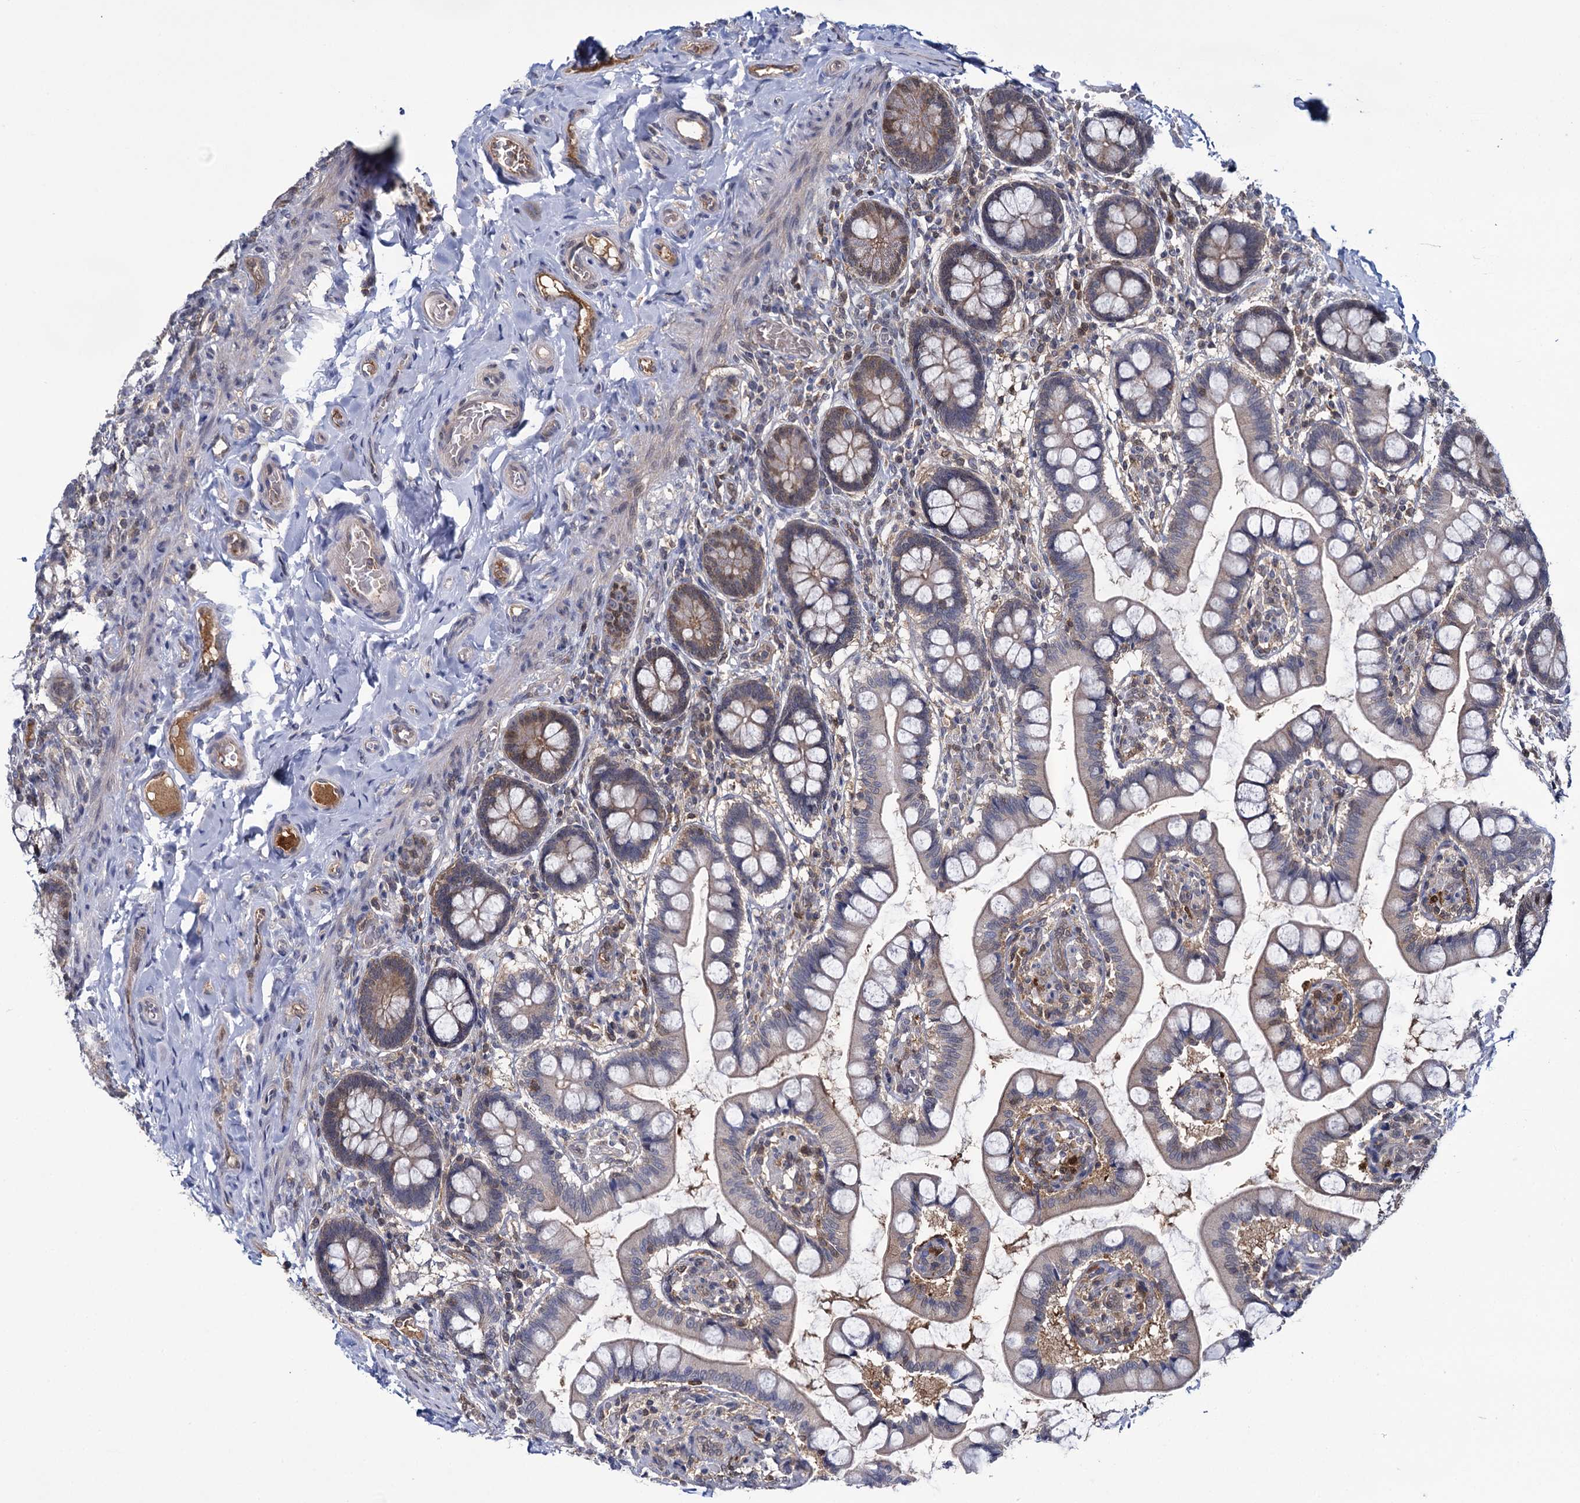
{"staining": {"intensity": "moderate", "quantity": "25%-75%", "location": "cytoplasmic/membranous"}, "tissue": "small intestine", "cell_type": "Glandular cells", "image_type": "normal", "snomed": [{"axis": "morphology", "description": "Normal tissue, NOS"}, {"axis": "topography", "description": "Small intestine"}], "caption": "Protein expression analysis of benign small intestine displays moderate cytoplasmic/membranous expression in about 25%-75% of glandular cells. Using DAB (brown) and hematoxylin (blue) stains, captured at high magnification using brightfield microscopy.", "gene": "GLO1", "patient": {"sex": "male", "age": 52}}